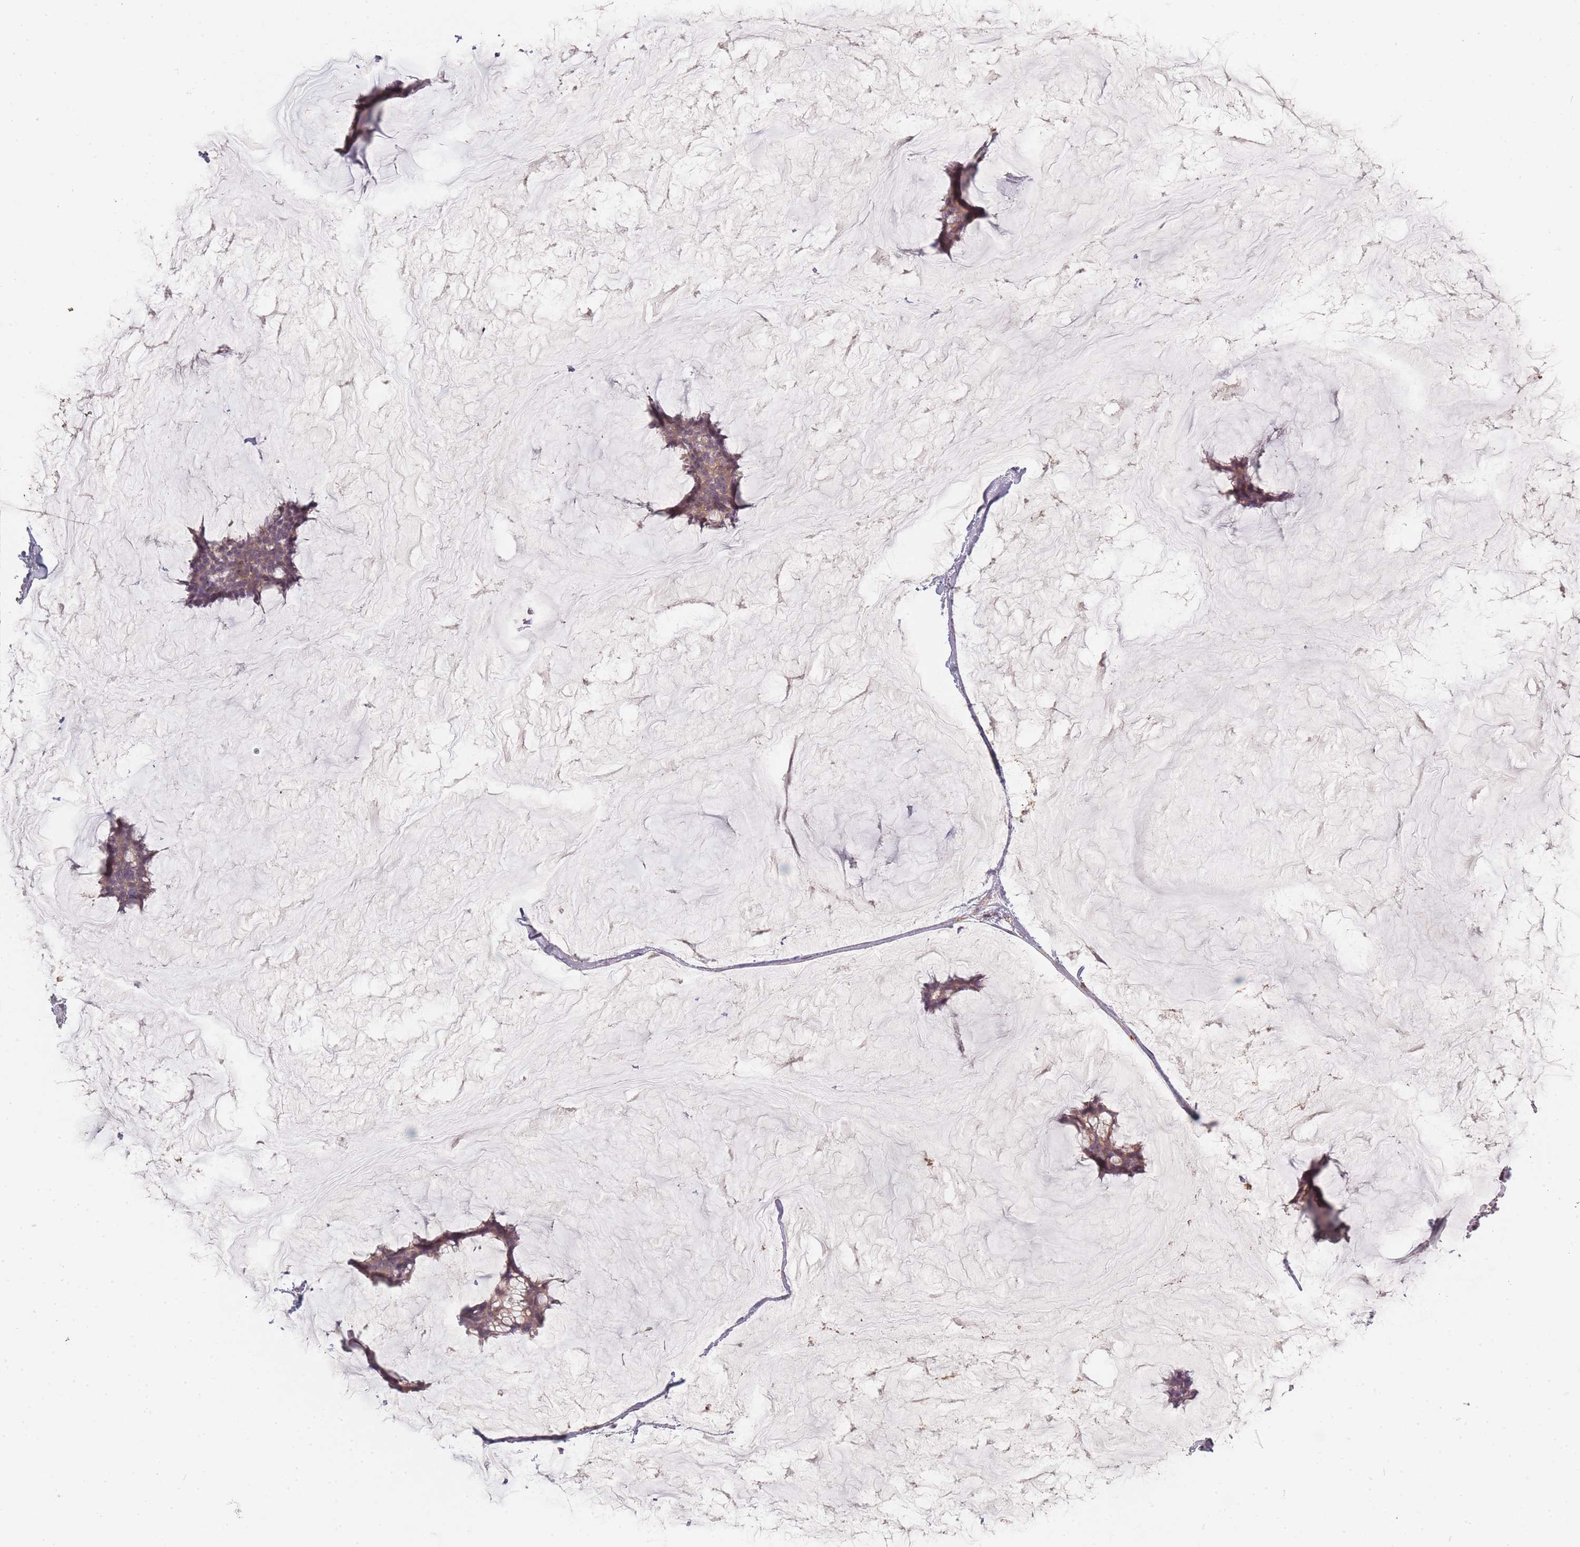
{"staining": {"intensity": "weak", "quantity": ">75%", "location": "cytoplasmic/membranous"}, "tissue": "breast cancer", "cell_type": "Tumor cells", "image_type": "cancer", "snomed": [{"axis": "morphology", "description": "Duct carcinoma"}, {"axis": "topography", "description": "Breast"}], "caption": "Breast infiltrating ductal carcinoma stained for a protein (brown) reveals weak cytoplasmic/membranous positive staining in about >75% of tumor cells.", "gene": "BST1", "patient": {"sex": "female", "age": 93}}